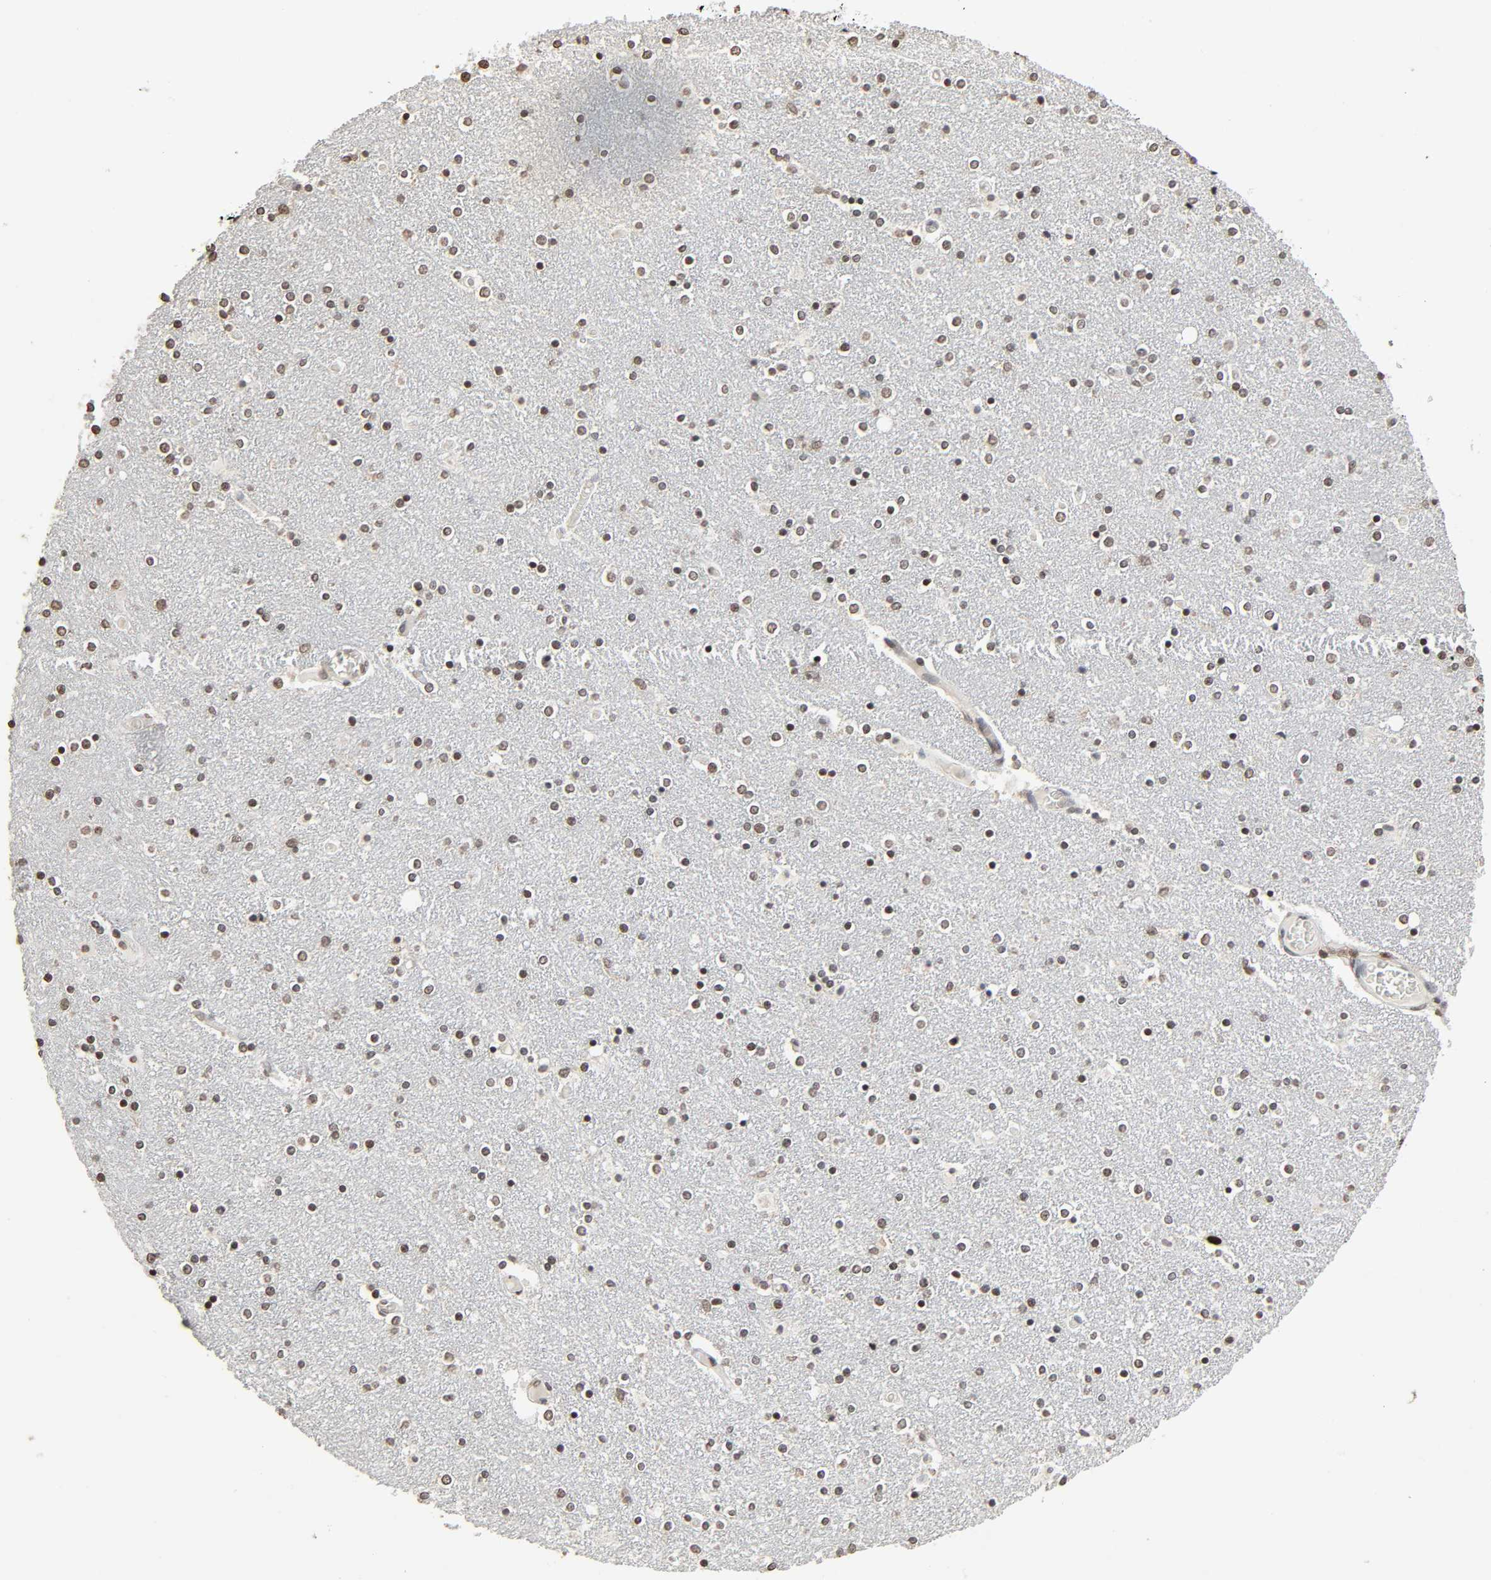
{"staining": {"intensity": "moderate", "quantity": ">75%", "location": "nuclear"}, "tissue": "caudate", "cell_type": "Glial cells", "image_type": "normal", "snomed": [{"axis": "morphology", "description": "Normal tissue, NOS"}, {"axis": "topography", "description": "Lateral ventricle wall"}], "caption": "Immunohistochemistry image of unremarkable caudate: human caudate stained using IHC exhibits medium levels of moderate protein expression localized specifically in the nuclear of glial cells, appearing as a nuclear brown color.", "gene": "STK4", "patient": {"sex": "female", "age": 54}}